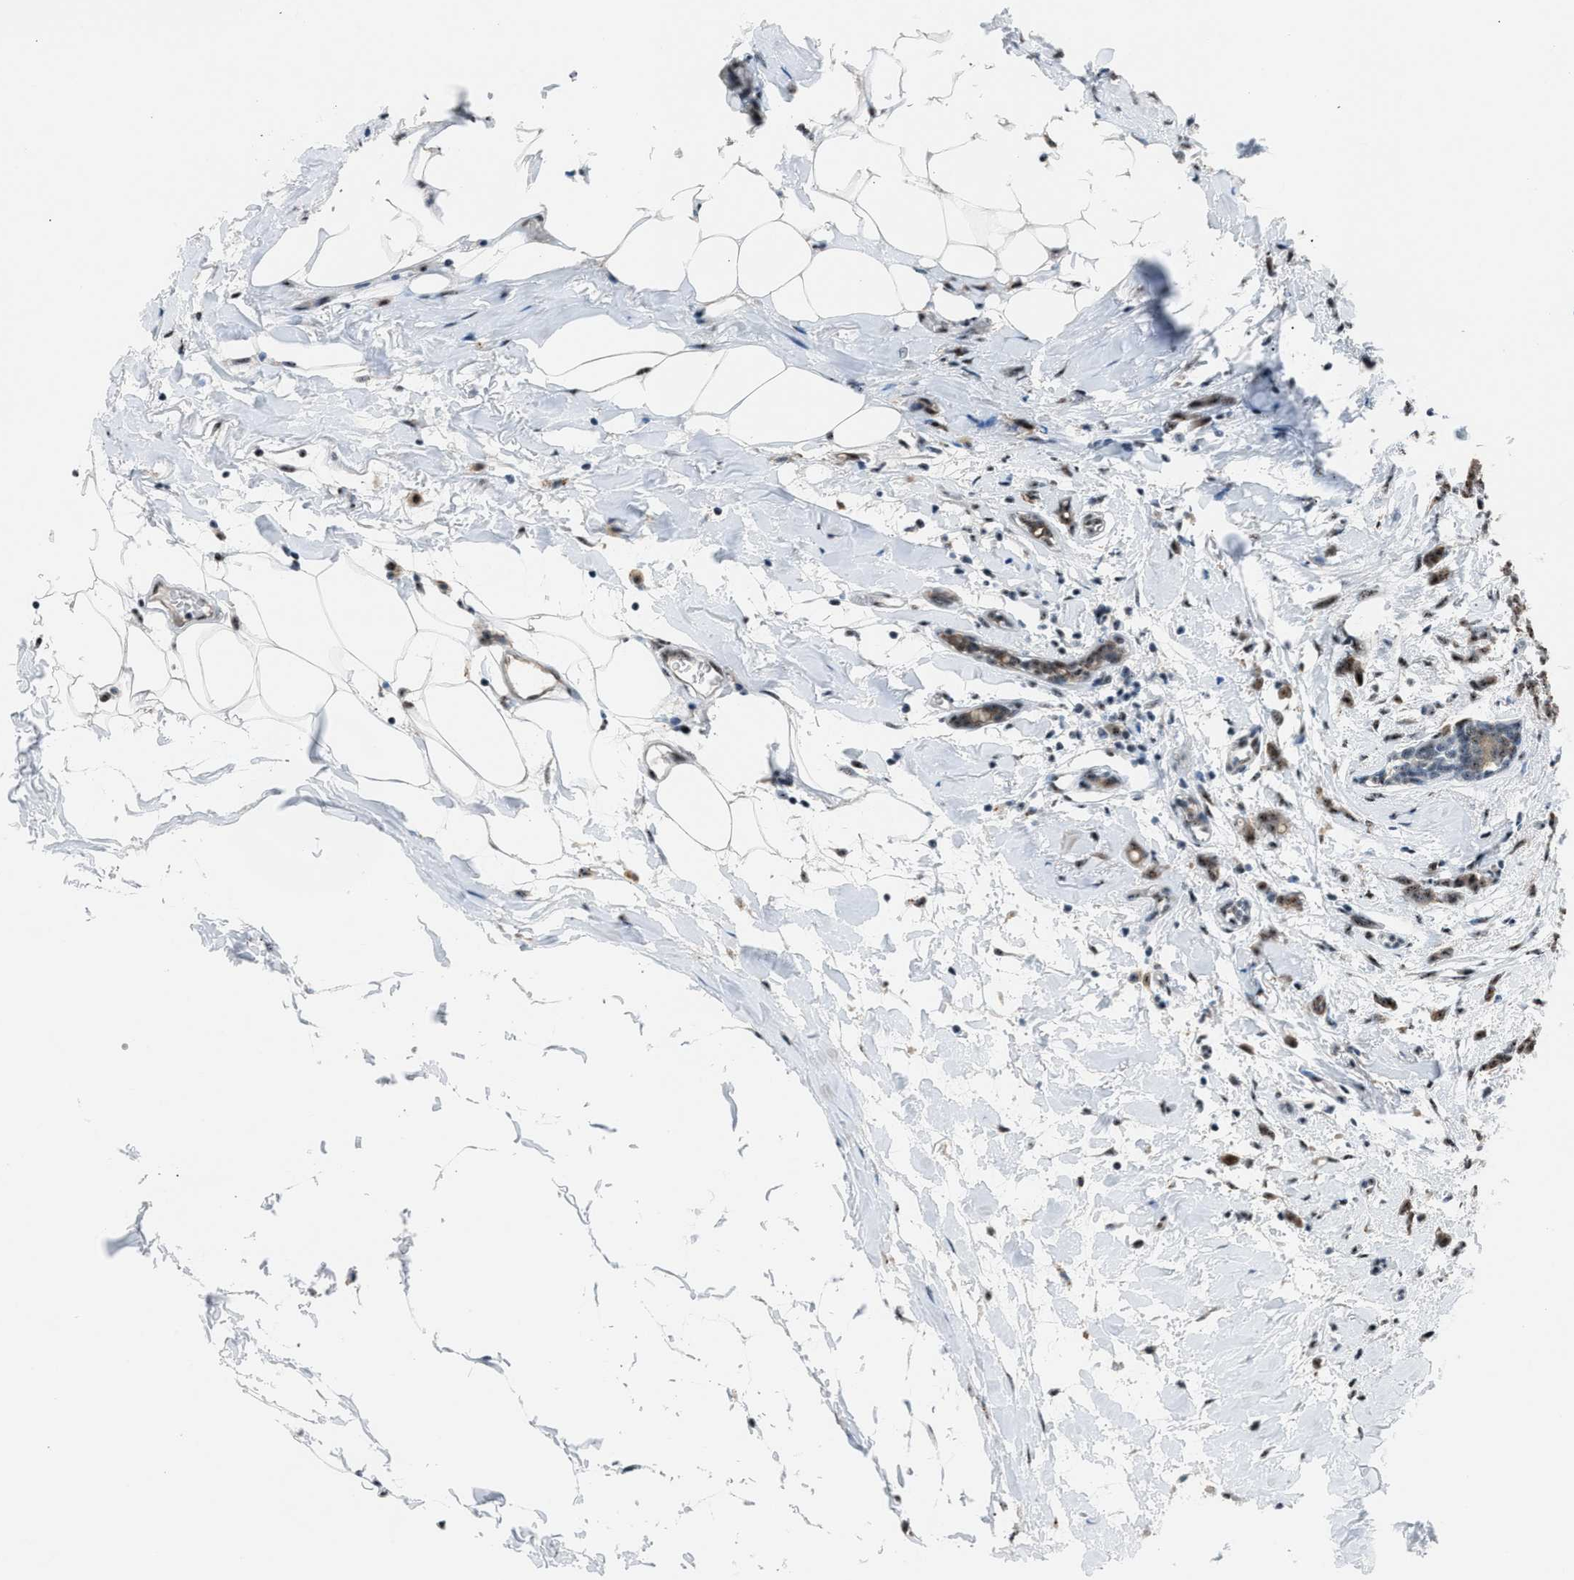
{"staining": {"intensity": "weak", "quantity": ">75%", "location": "cytoplasmic/membranous,nuclear"}, "tissue": "breast cancer", "cell_type": "Tumor cells", "image_type": "cancer", "snomed": [{"axis": "morphology", "description": "Lobular carcinoma, in situ"}, {"axis": "morphology", "description": "Lobular carcinoma"}, {"axis": "topography", "description": "Breast"}], "caption": "Human breast cancer stained with a protein marker shows weak staining in tumor cells.", "gene": "CENPP", "patient": {"sex": "female", "age": 41}}